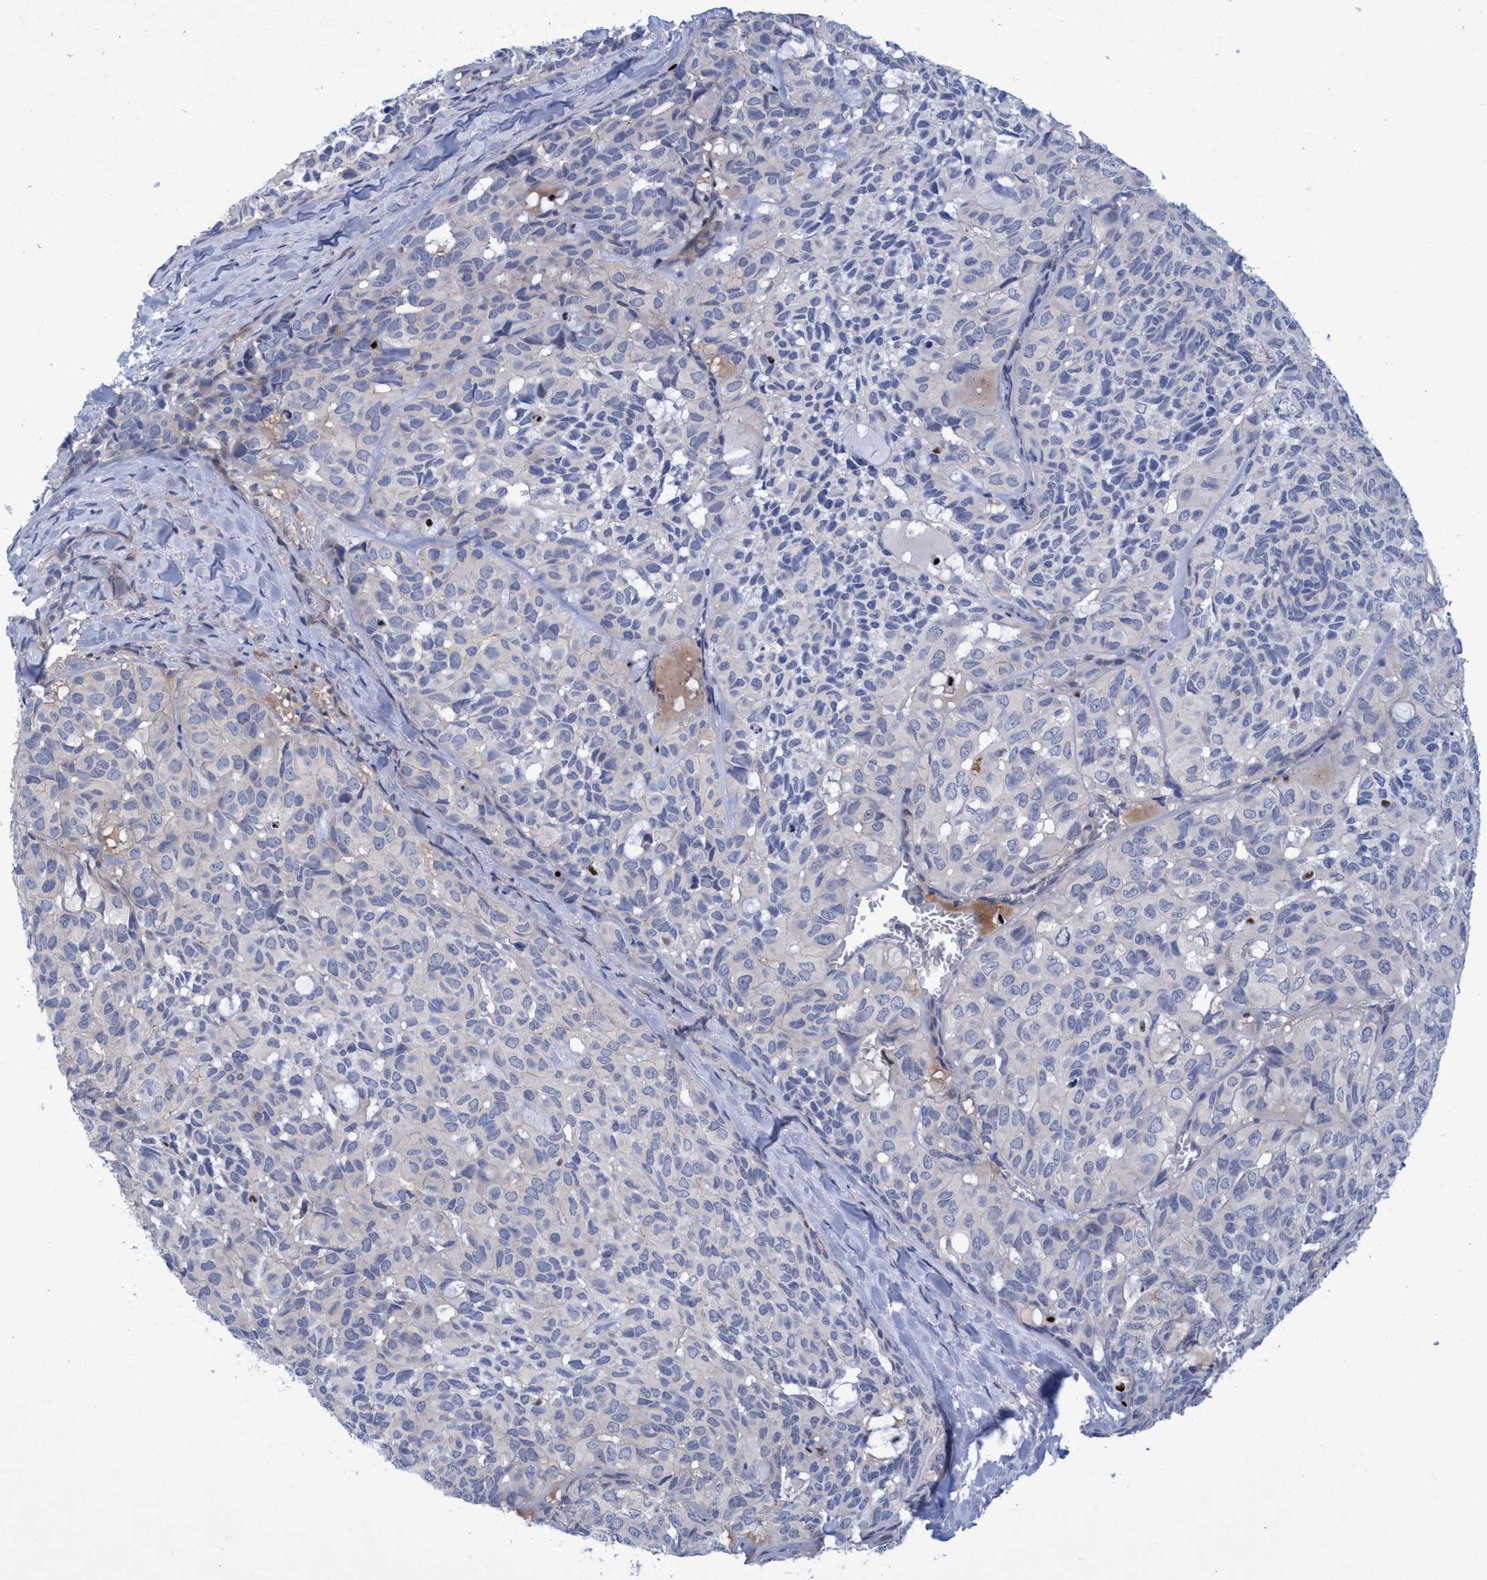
{"staining": {"intensity": "negative", "quantity": "none", "location": "none"}, "tissue": "head and neck cancer", "cell_type": "Tumor cells", "image_type": "cancer", "snomed": [{"axis": "morphology", "description": "Adenocarcinoma, NOS"}, {"axis": "topography", "description": "Salivary gland, NOS"}, {"axis": "topography", "description": "Head-Neck"}], "caption": "Adenocarcinoma (head and neck) was stained to show a protein in brown. There is no significant staining in tumor cells. The staining was performed using DAB to visualize the protein expression in brown, while the nuclei were stained in blue with hematoxylin (Magnification: 20x).", "gene": "R3HCC1", "patient": {"sex": "female", "age": 76}}